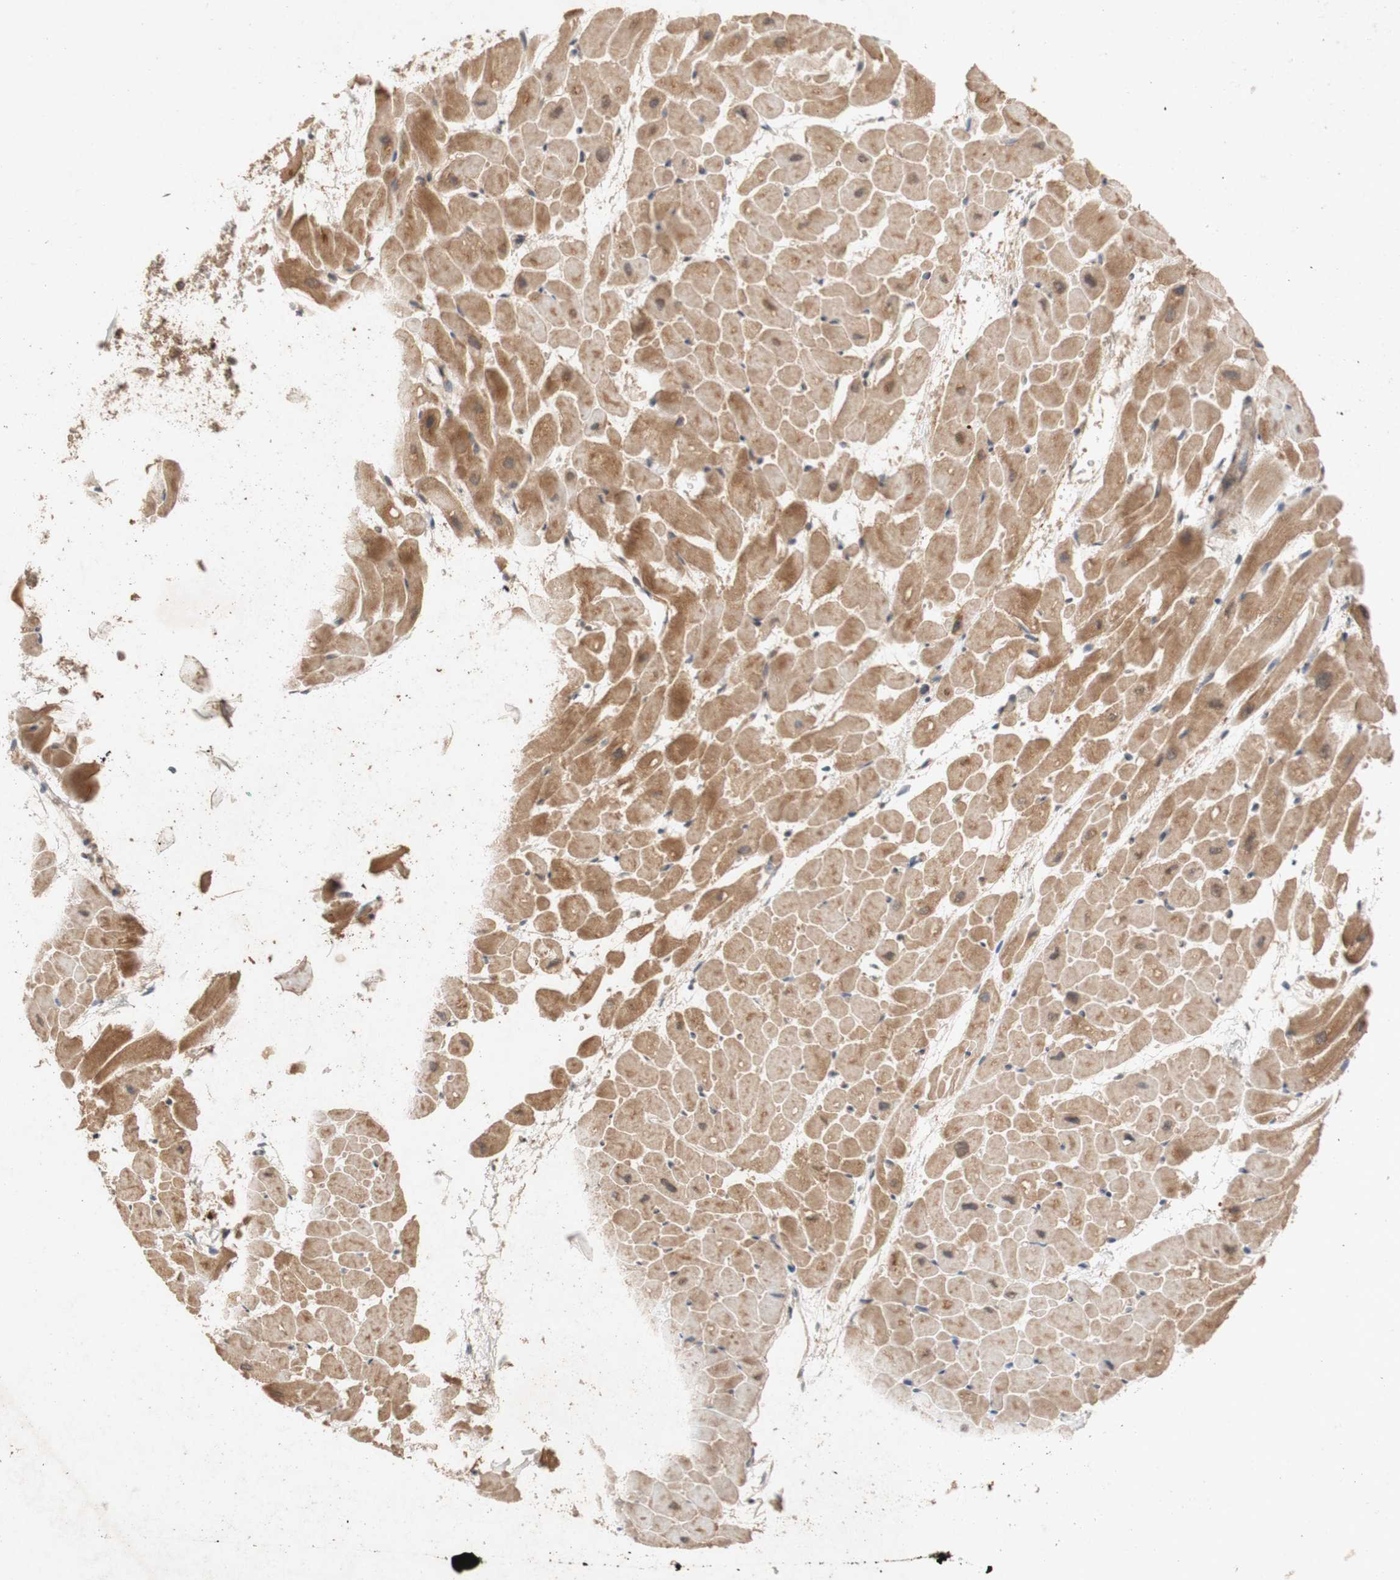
{"staining": {"intensity": "moderate", "quantity": ">75%", "location": "cytoplasmic/membranous"}, "tissue": "heart muscle", "cell_type": "Cardiomyocytes", "image_type": "normal", "snomed": [{"axis": "morphology", "description": "Normal tissue, NOS"}, {"axis": "topography", "description": "Heart"}], "caption": "Immunohistochemical staining of normal human heart muscle demonstrates moderate cytoplasmic/membranous protein expression in approximately >75% of cardiomyocytes. (DAB IHC with brightfield microscopy, high magnification).", "gene": "PIN1", "patient": {"sex": "male", "age": 45}}